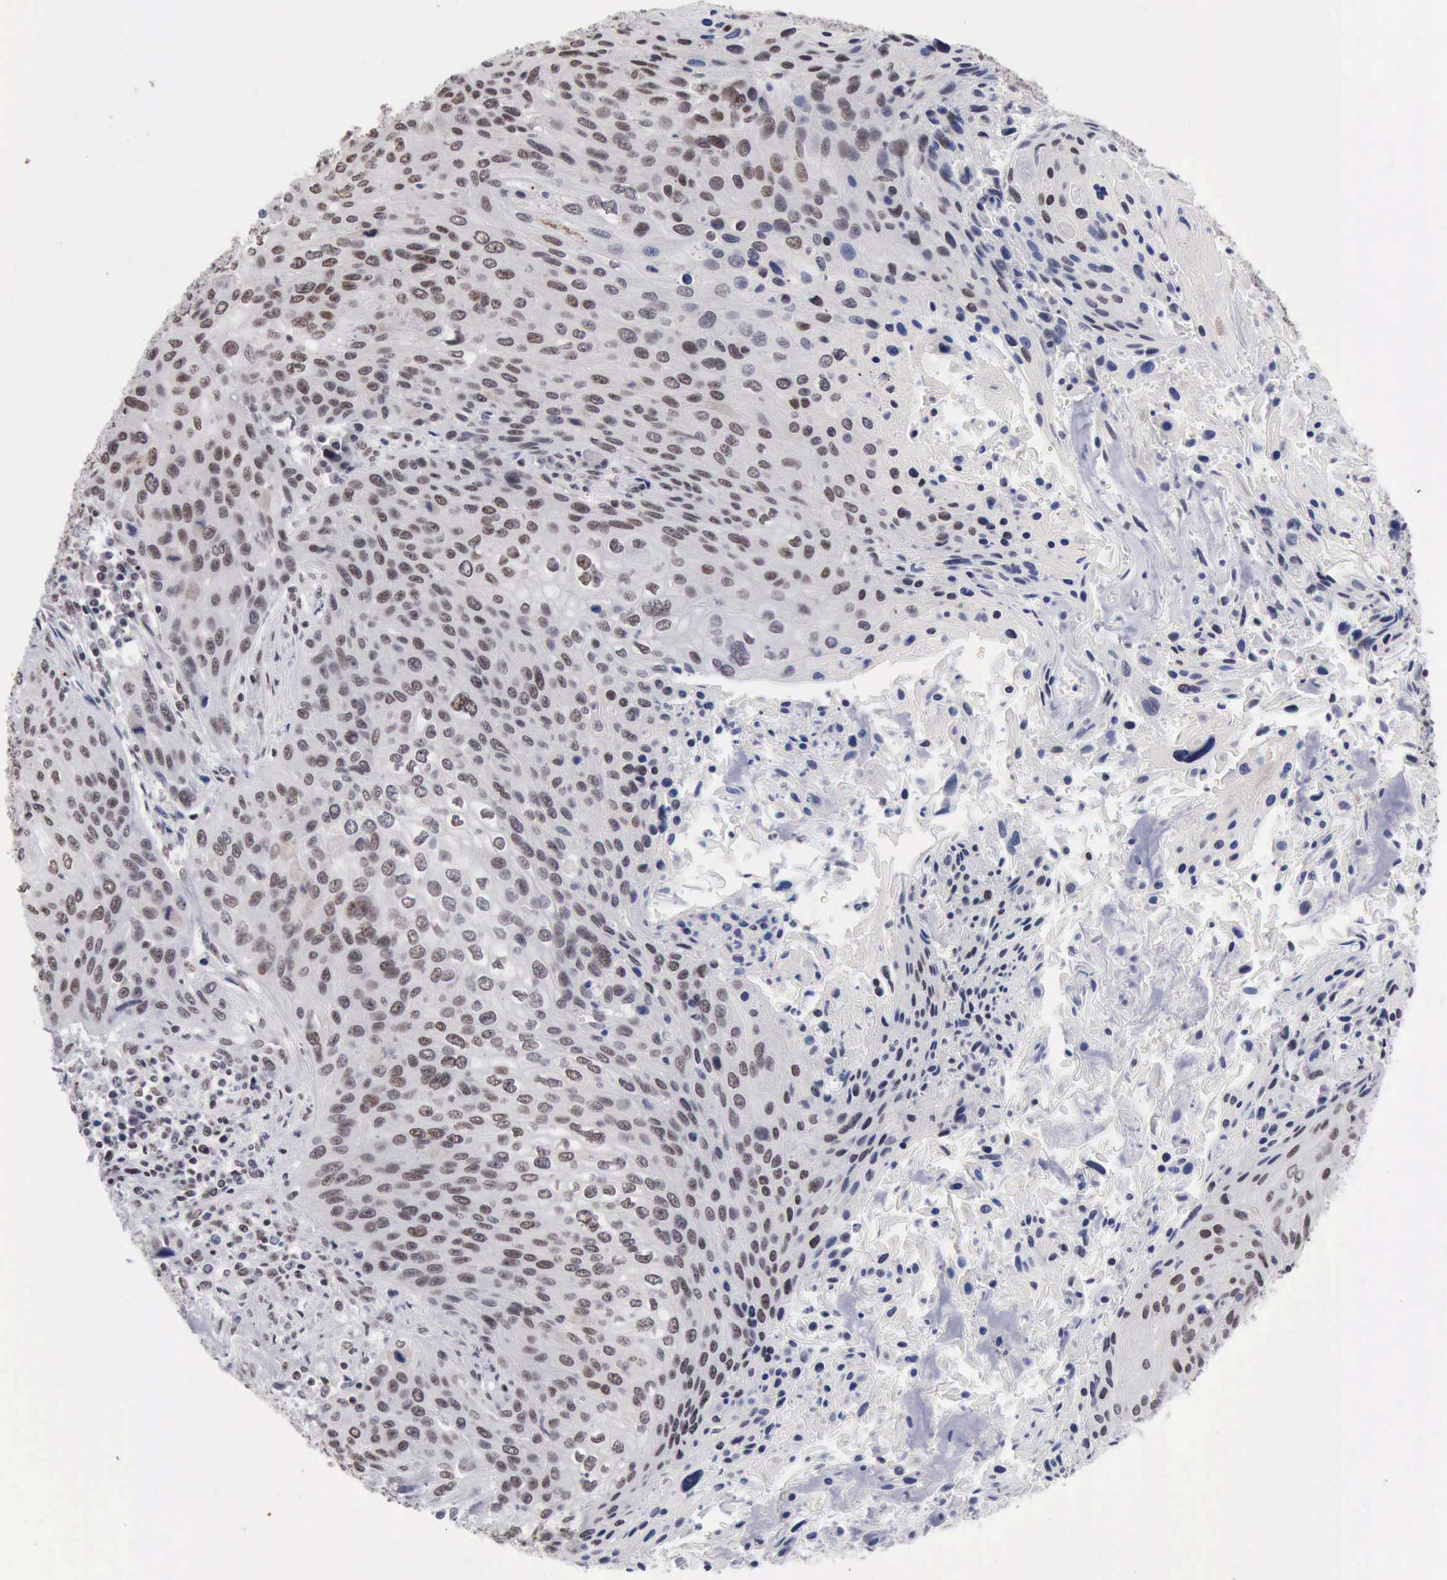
{"staining": {"intensity": "weak", "quantity": "25%-75%", "location": "nuclear"}, "tissue": "cervical cancer", "cell_type": "Tumor cells", "image_type": "cancer", "snomed": [{"axis": "morphology", "description": "Squamous cell carcinoma, NOS"}, {"axis": "topography", "description": "Cervix"}], "caption": "A micrograph of cervical cancer (squamous cell carcinoma) stained for a protein shows weak nuclear brown staining in tumor cells.", "gene": "TAF1", "patient": {"sex": "female", "age": 32}}